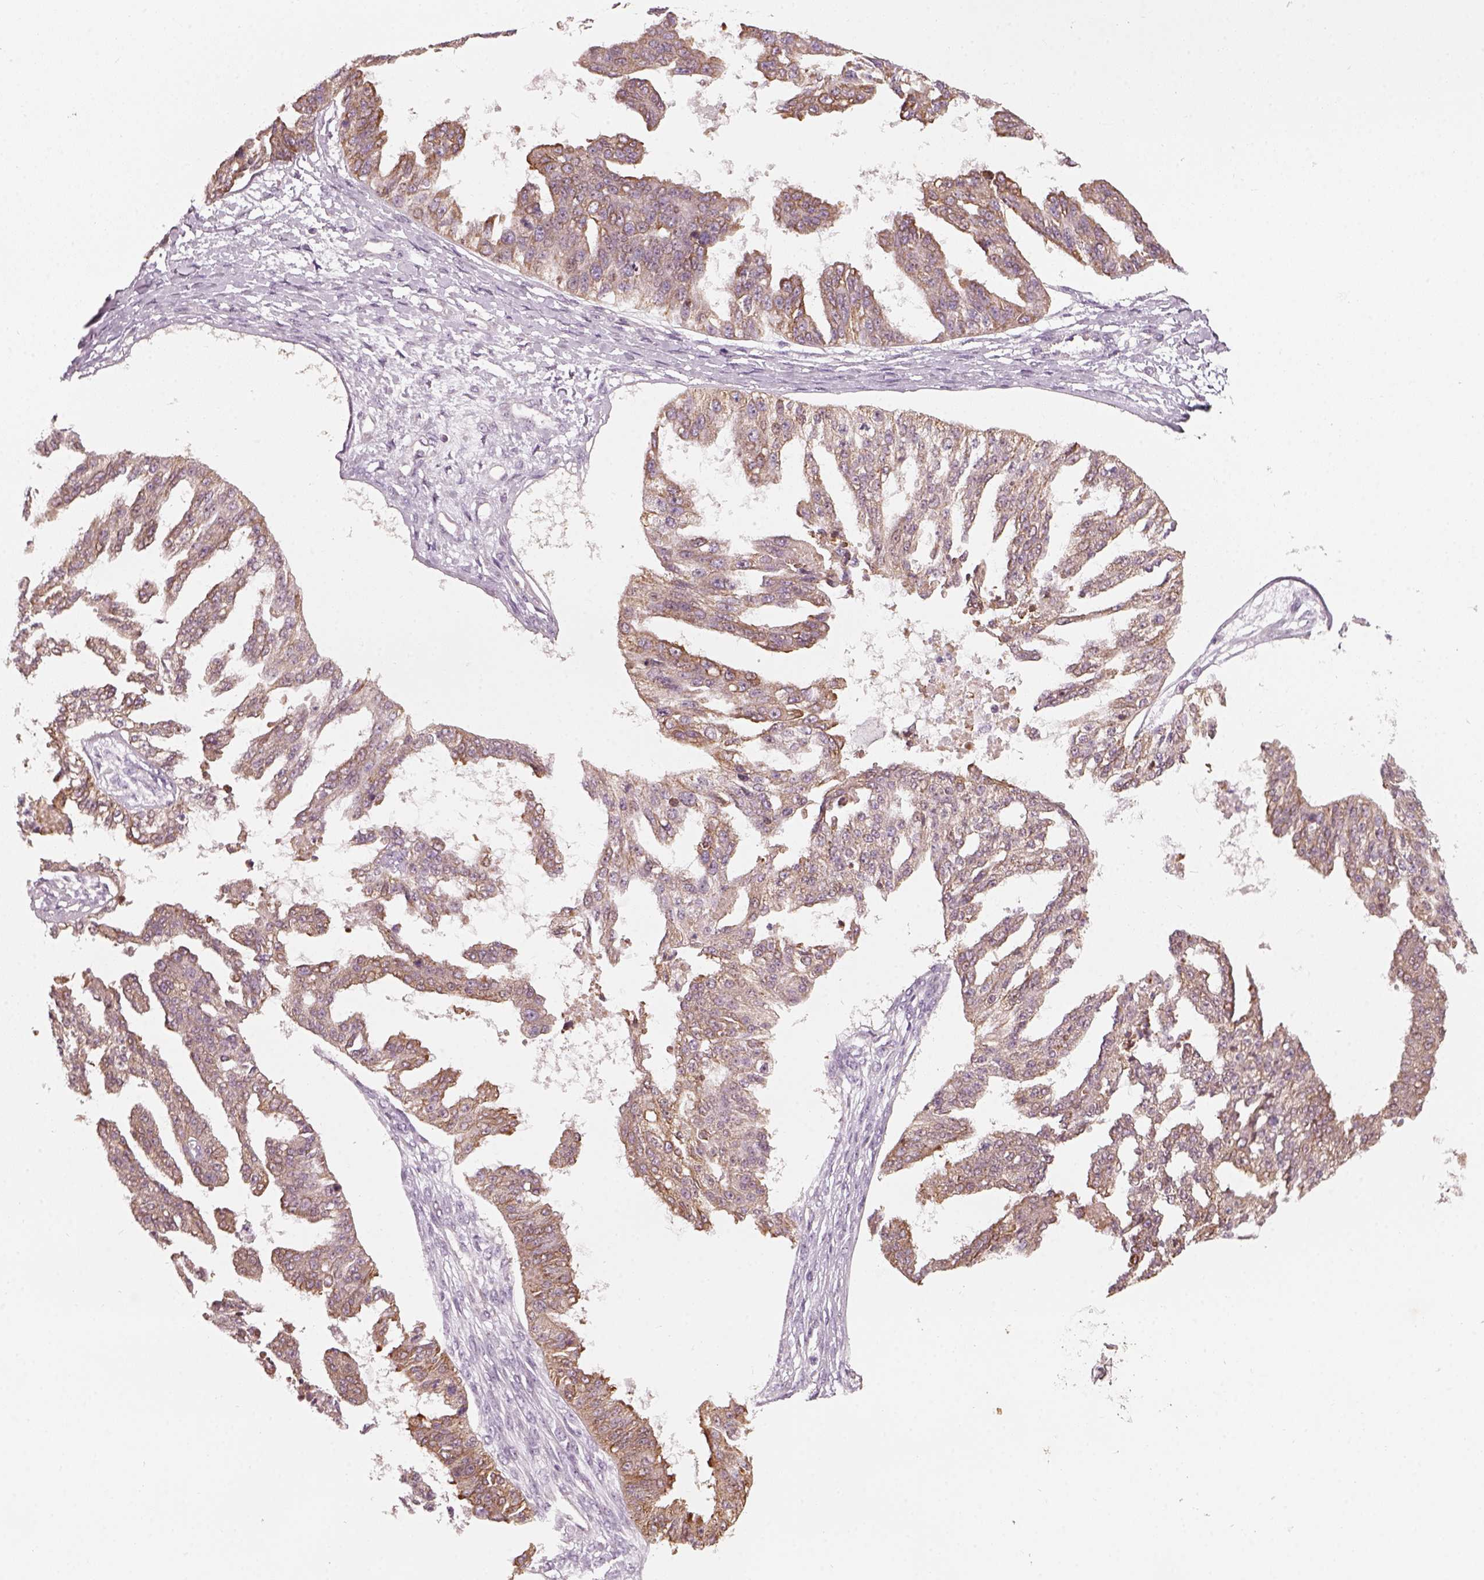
{"staining": {"intensity": "weak", "quantity": ">75%", "location": "cytoplasmic/membranous"}, "tissue": "ovarian cancer", "cell_type": "Tumor cells", "image_type": "cancer", "snomed": [{"axis": "morphology", "description": "Cystadenocarcinoma, serous, NOS"}, {"axis": "topography", "description": "Ovary"}], "caption": "This histopathology image exhibits immunohistochemistry (IHC) staining of human ovarian cancer (serous cystadenocarcinoma), with low weak cytoplasmic/membranous expression in approximately >75% of tumor cells.", "gene": "CDS1", "patient": {"sex": "female", "age": 58}}